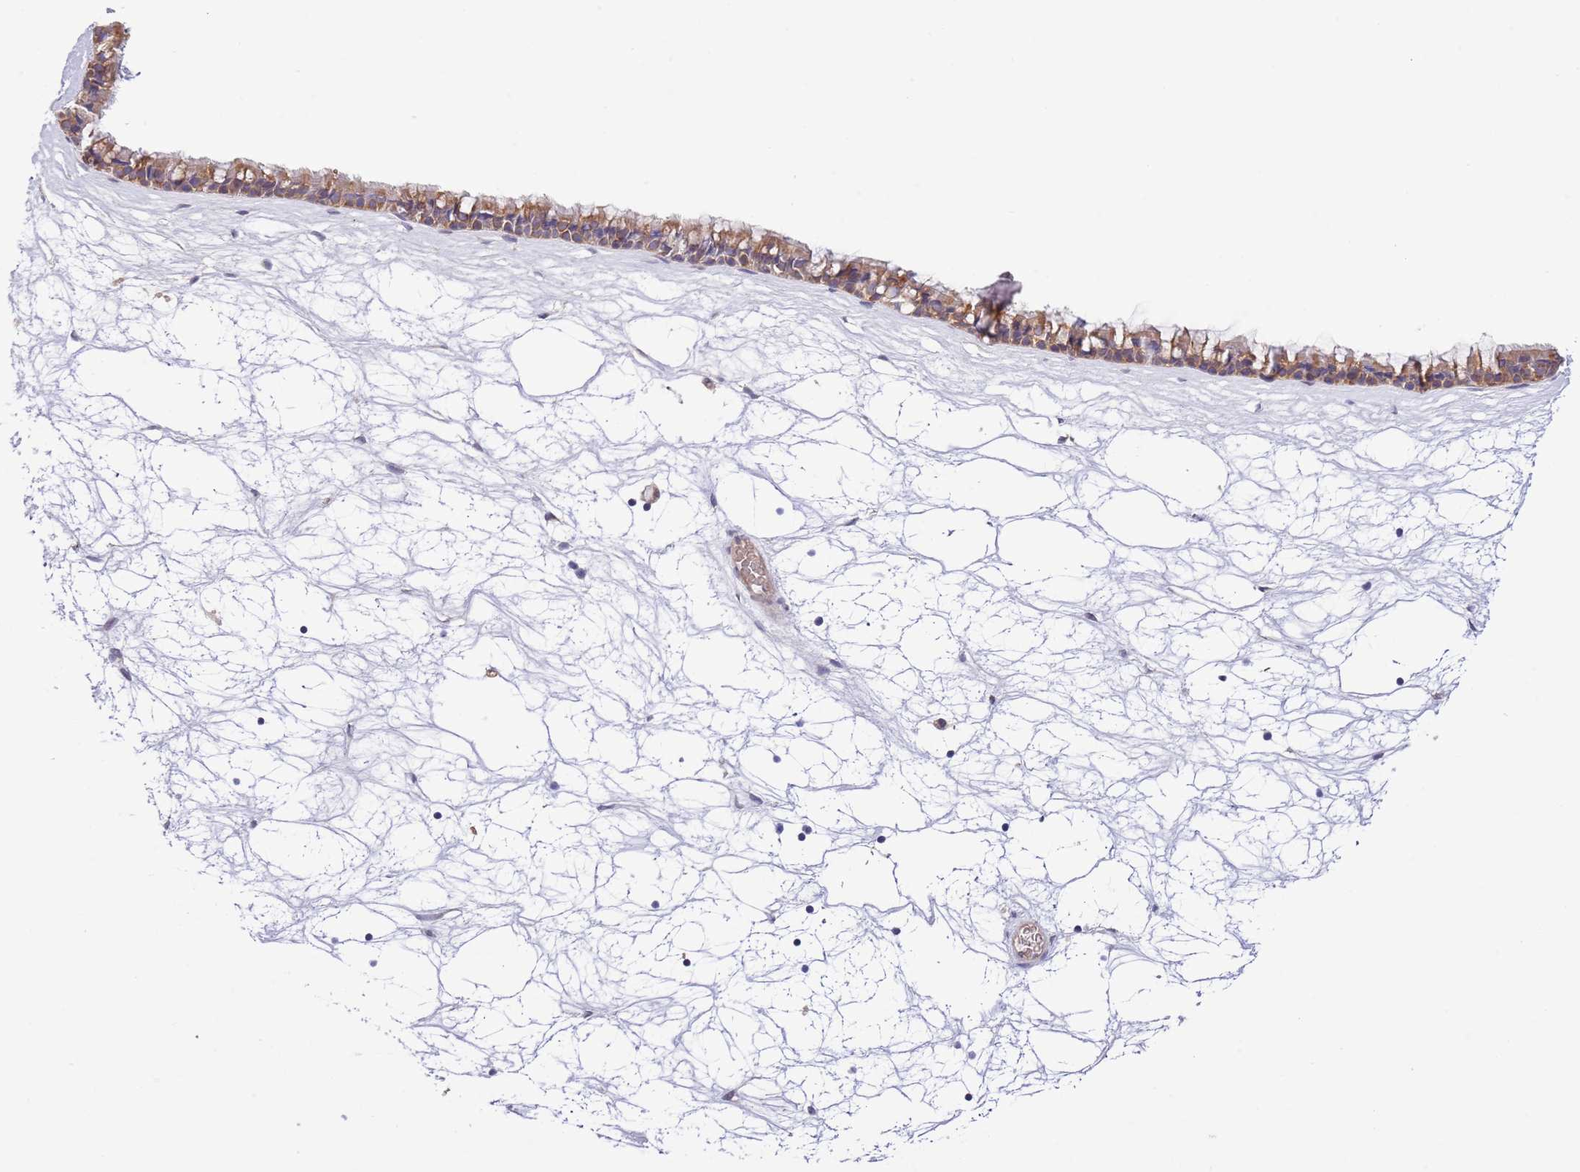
{"staining": {"intensity": "moderate", "quantity": ">75%", "location": "cytoplasmic/membranous"}, "tissue": "nasopharynx", "cell_type": "Respiratory epithelial cells", "image_type": "normal", "snomed": [{"axis": "morphology", "description": "Normal tissue, NOS"}, {"axis": "topography", "description": "Nasopharynx"}], "caption": "Immunohistochemical staining of unremarkable nasopharynx displays medium levels of moderate cytoplasmic/membranous staining in about >75% of respiratory epithelial cells.", "gene": "LIPJ", "patient": {"sex": "male", "age": 64}}